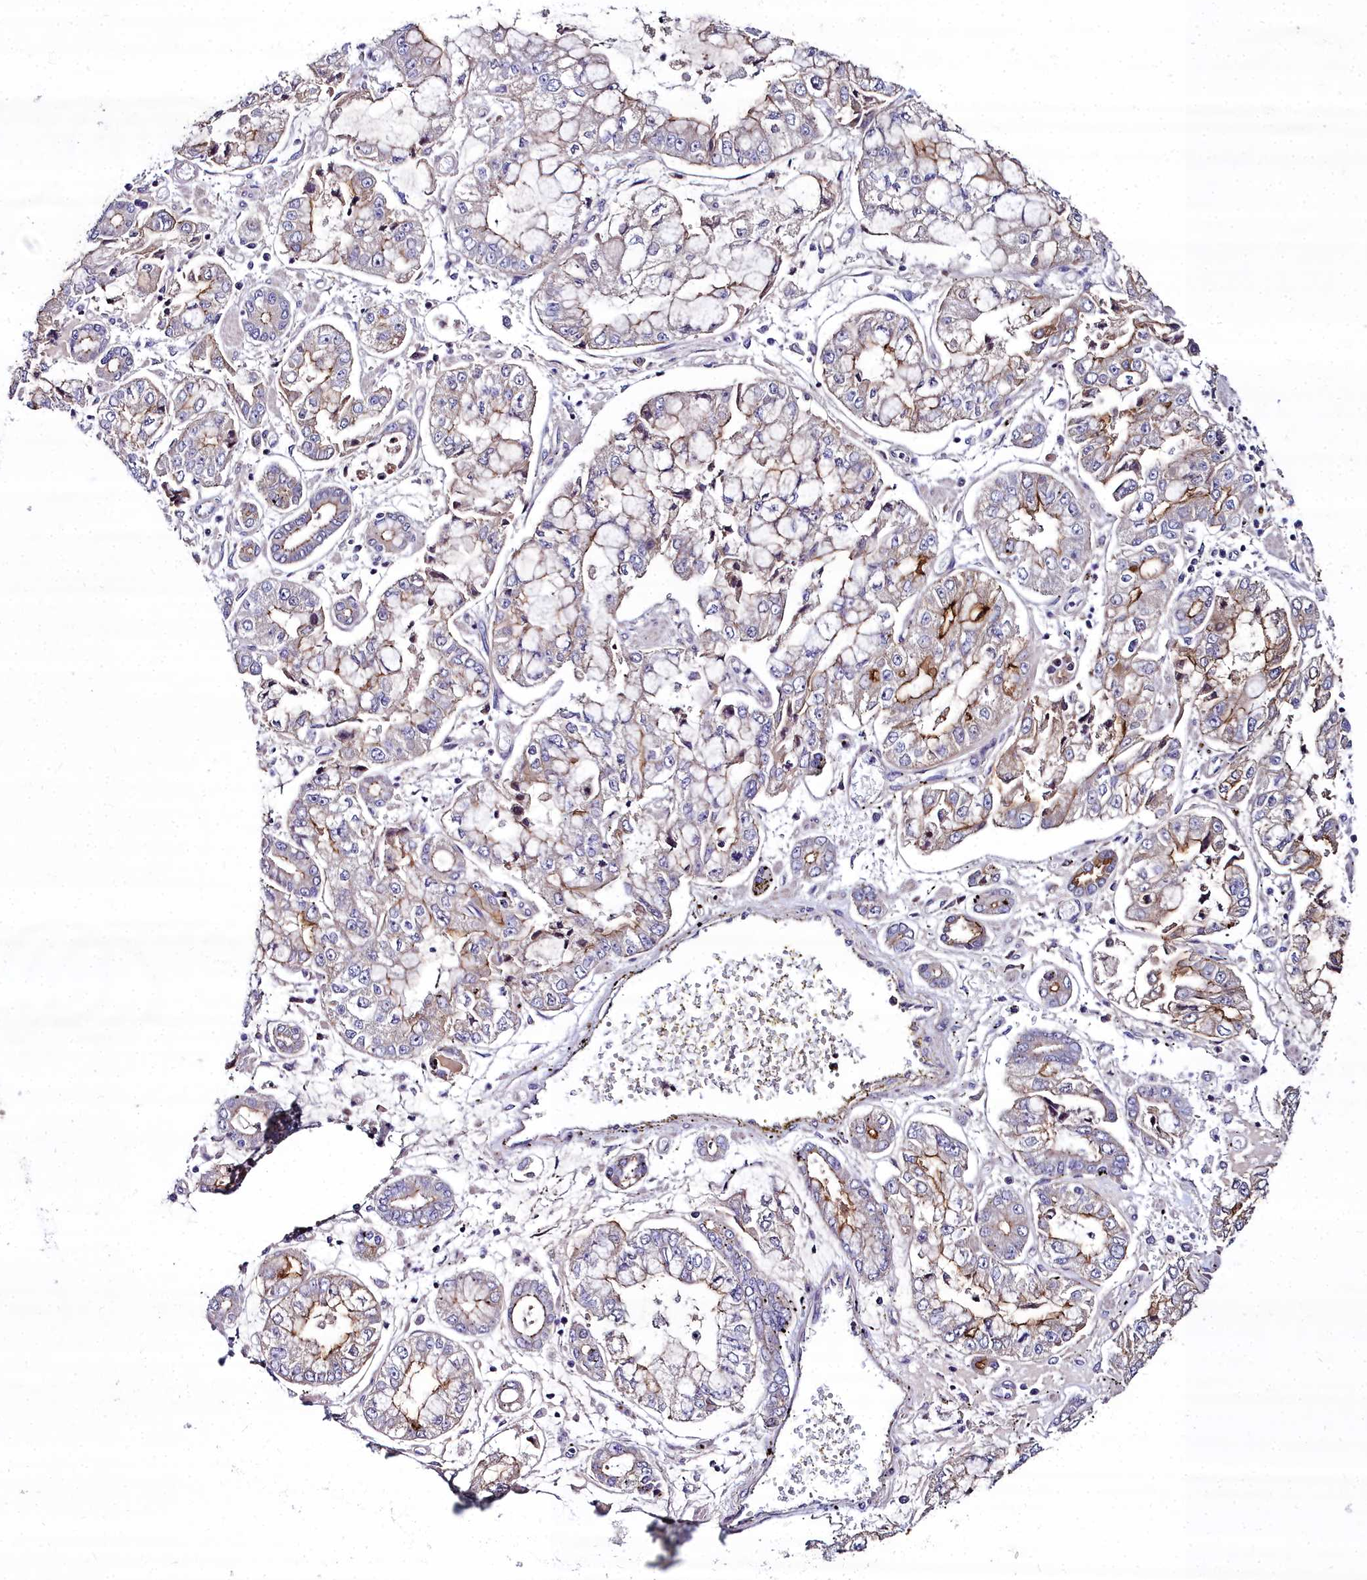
{"staining": {"intensity": "moderate", "quantity": "25%-75%", "location": "cytoplasmic/membranous"}, "tissue": "stomach cancer", "cell_type": "Tumor cells", "image_type": "cancer", "snomed": [{"axis": "morphology", "description": "Adenocarcinoma, NOS"}, {"axis": "topography", "description": "Stomach"}], "caption": "Human adenocarcinoma (stomach) stained with a protein marker shows moderate staining in tumor cells.", "gene": "NT5M", "patient": {"sex": "male", "age": 76}}